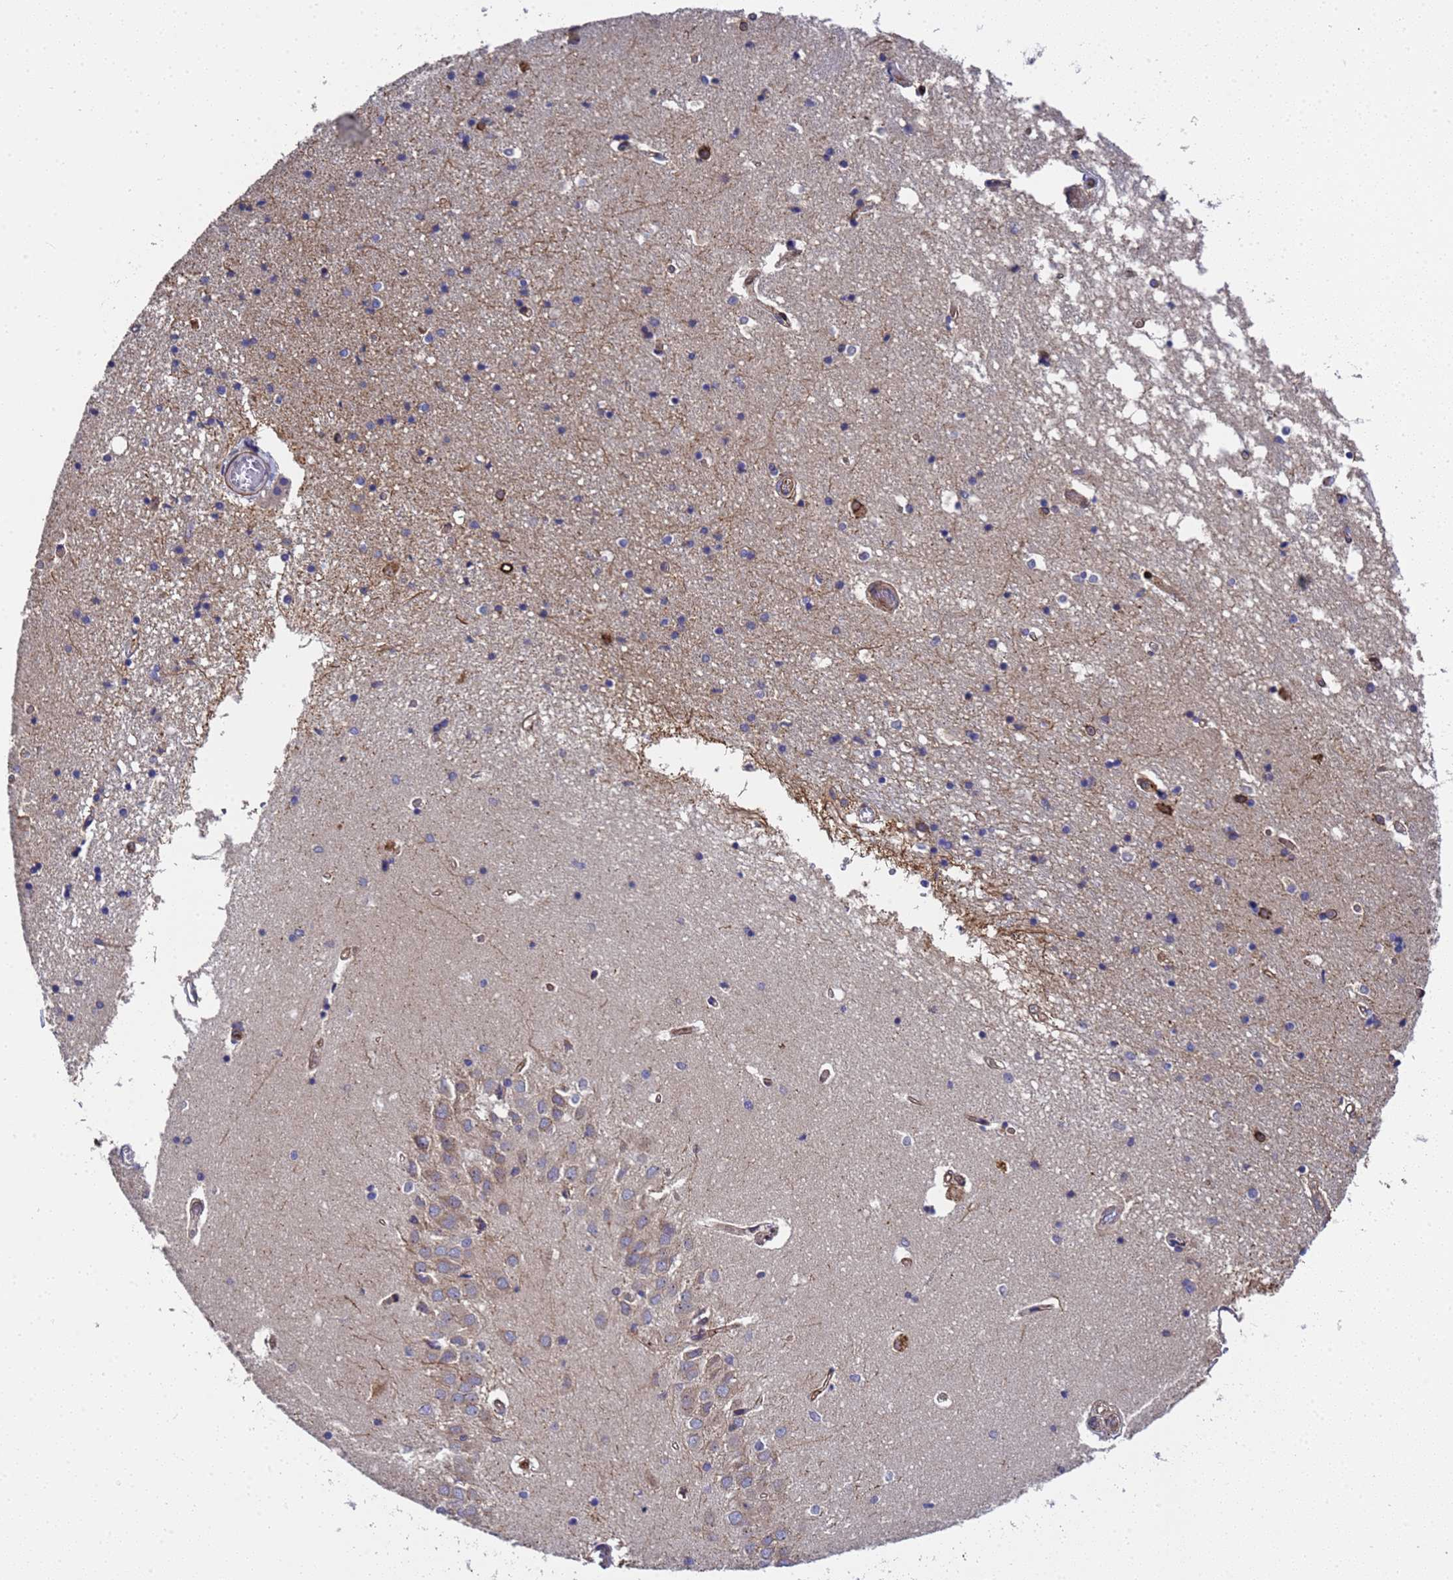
{"staining": {"intensity": "weak", "quantity": "<25%", "location": "cytoplasmic/membranous"}, "tissue": "hippocampus", "cell_type": "Glial cells", "image_type": "normal", "snomed": [{"axis": "morphology", "description": "Normal tissue, NOS"}, {"axis": "topography", "description": "Hippocampus"}], "caption": "DAB (3,3'-diaminobenzidine) immunohistochemical staining of normal human hippocampus reveals no significant staining in glial cells. Nuclei are stained in blue.", "gene": "MOCS1", "patient": {"sex": "male", "age": 45}}